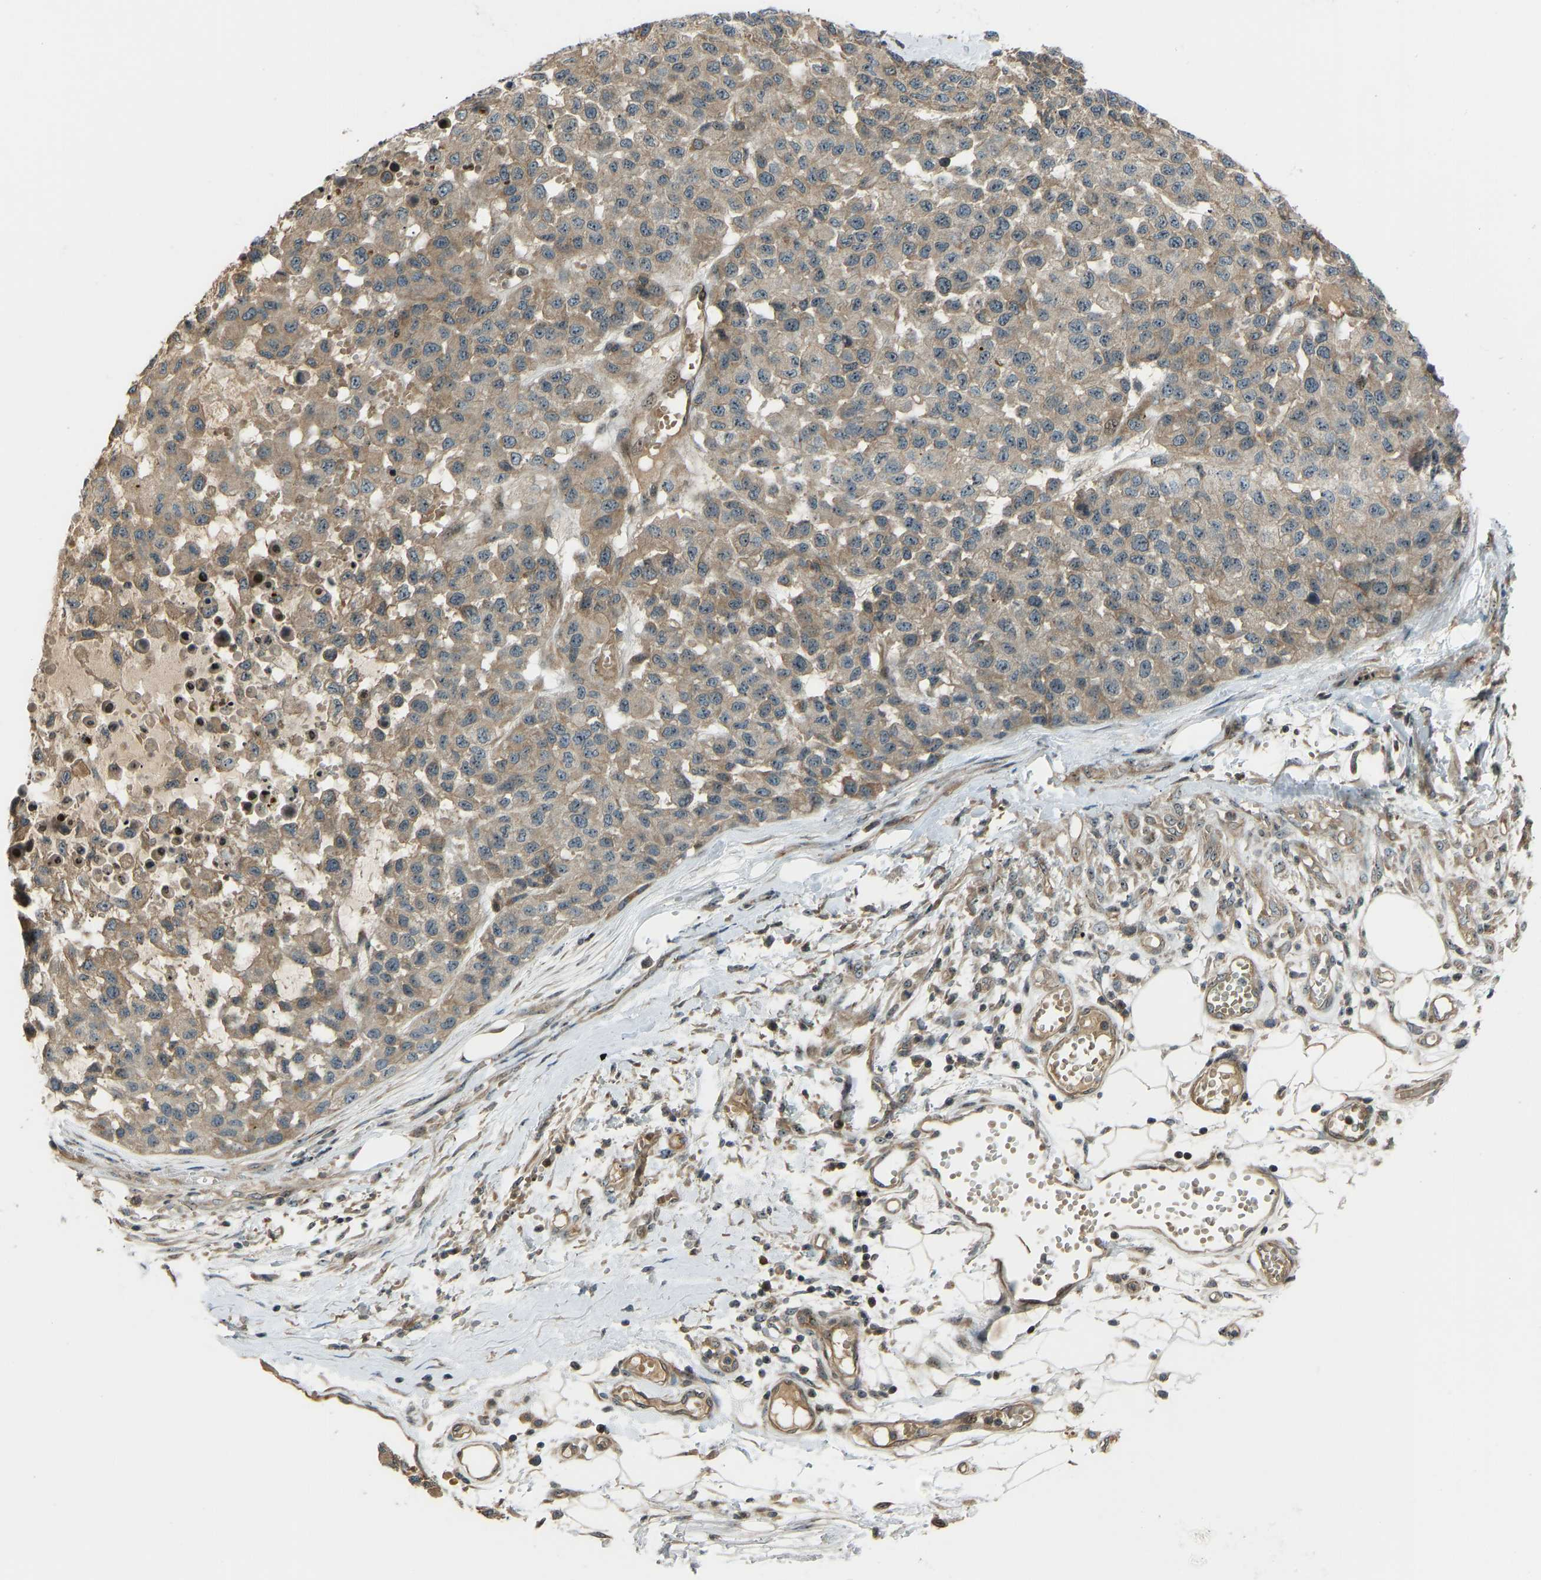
{"staining": {"intensity": "weak", "quantity": "25%-75%", "location": "cytoplasmic/membranous"}, "tissue": "melanoma", "cell_type": "Tumor cells", "image_type": "cancer", "snomed": [{"axis": "morphology", "description": "Malignant melanoma, NOS"}, {"axis": "topography", "description": "Skin"}], "caption": "An image of human melanoma stained for a protein demonstrates weak cytoplasmic/membranous brown staining in tumor cells. Ihc stains the protein of interest in brown and the nuclei are stained blue.", "gene": "SVOPL", "patient": {"sex": "male", "age": 62}}